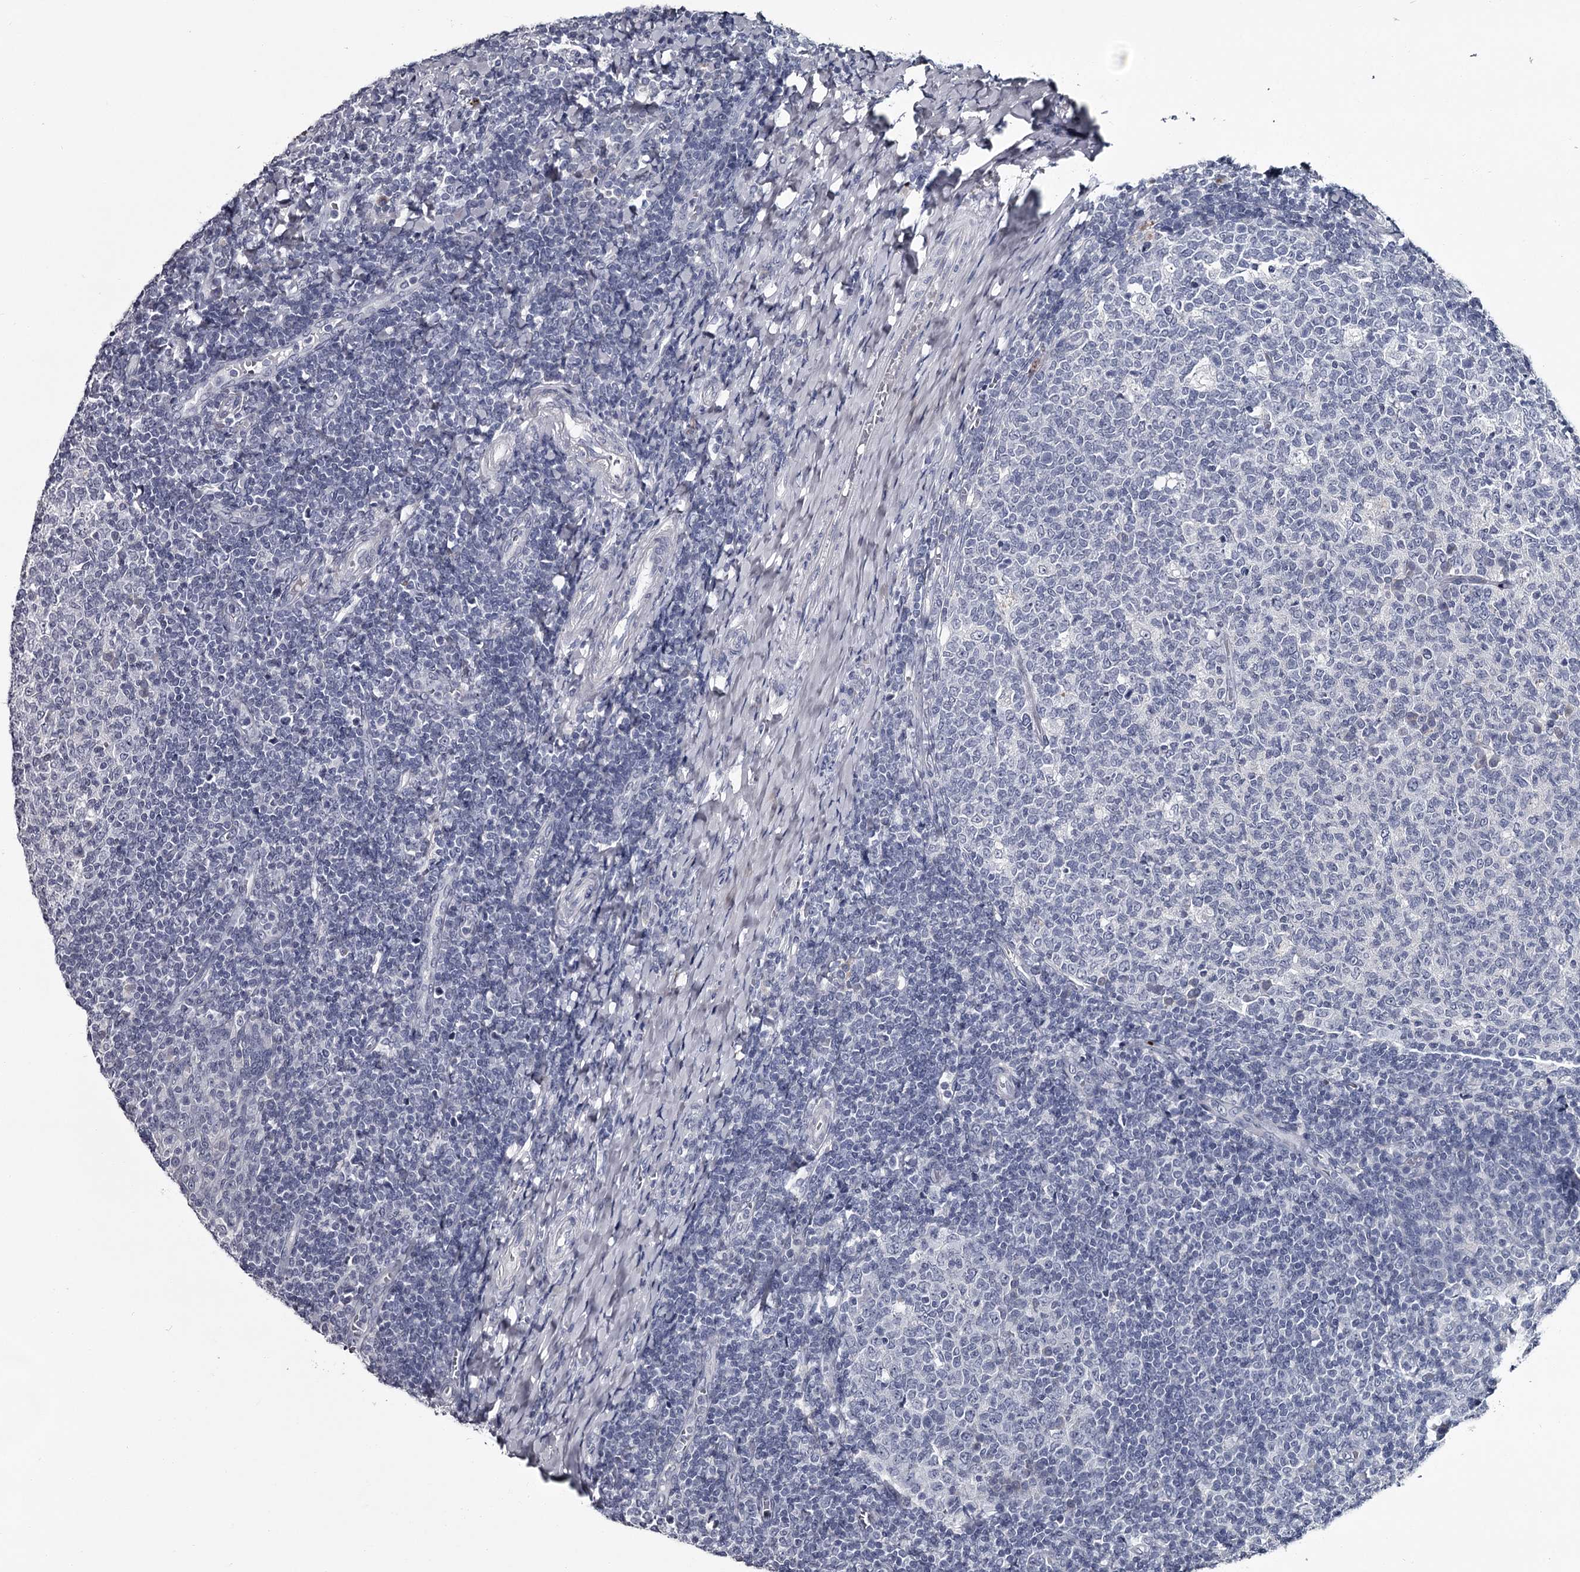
{"staining": {"intensity": "negative", "quantity": "none", "location": "none"}, "tissue": "tonsil", "cell_type": "Germinal center cells", "image_type": "normal", "snomed": [{"axis": "morphology", "description": "Normal tissue, NOS"}, {"axis": "topography", "description": "Tonsil"}], "caption": "An image of human tonsil is negative for staining in germinal center cells. (Immunohistochemistry (ihc), brightfield microscopy, high magnification).", "gene": "DAO", "patient": {"sex": "female", "age": 19}}